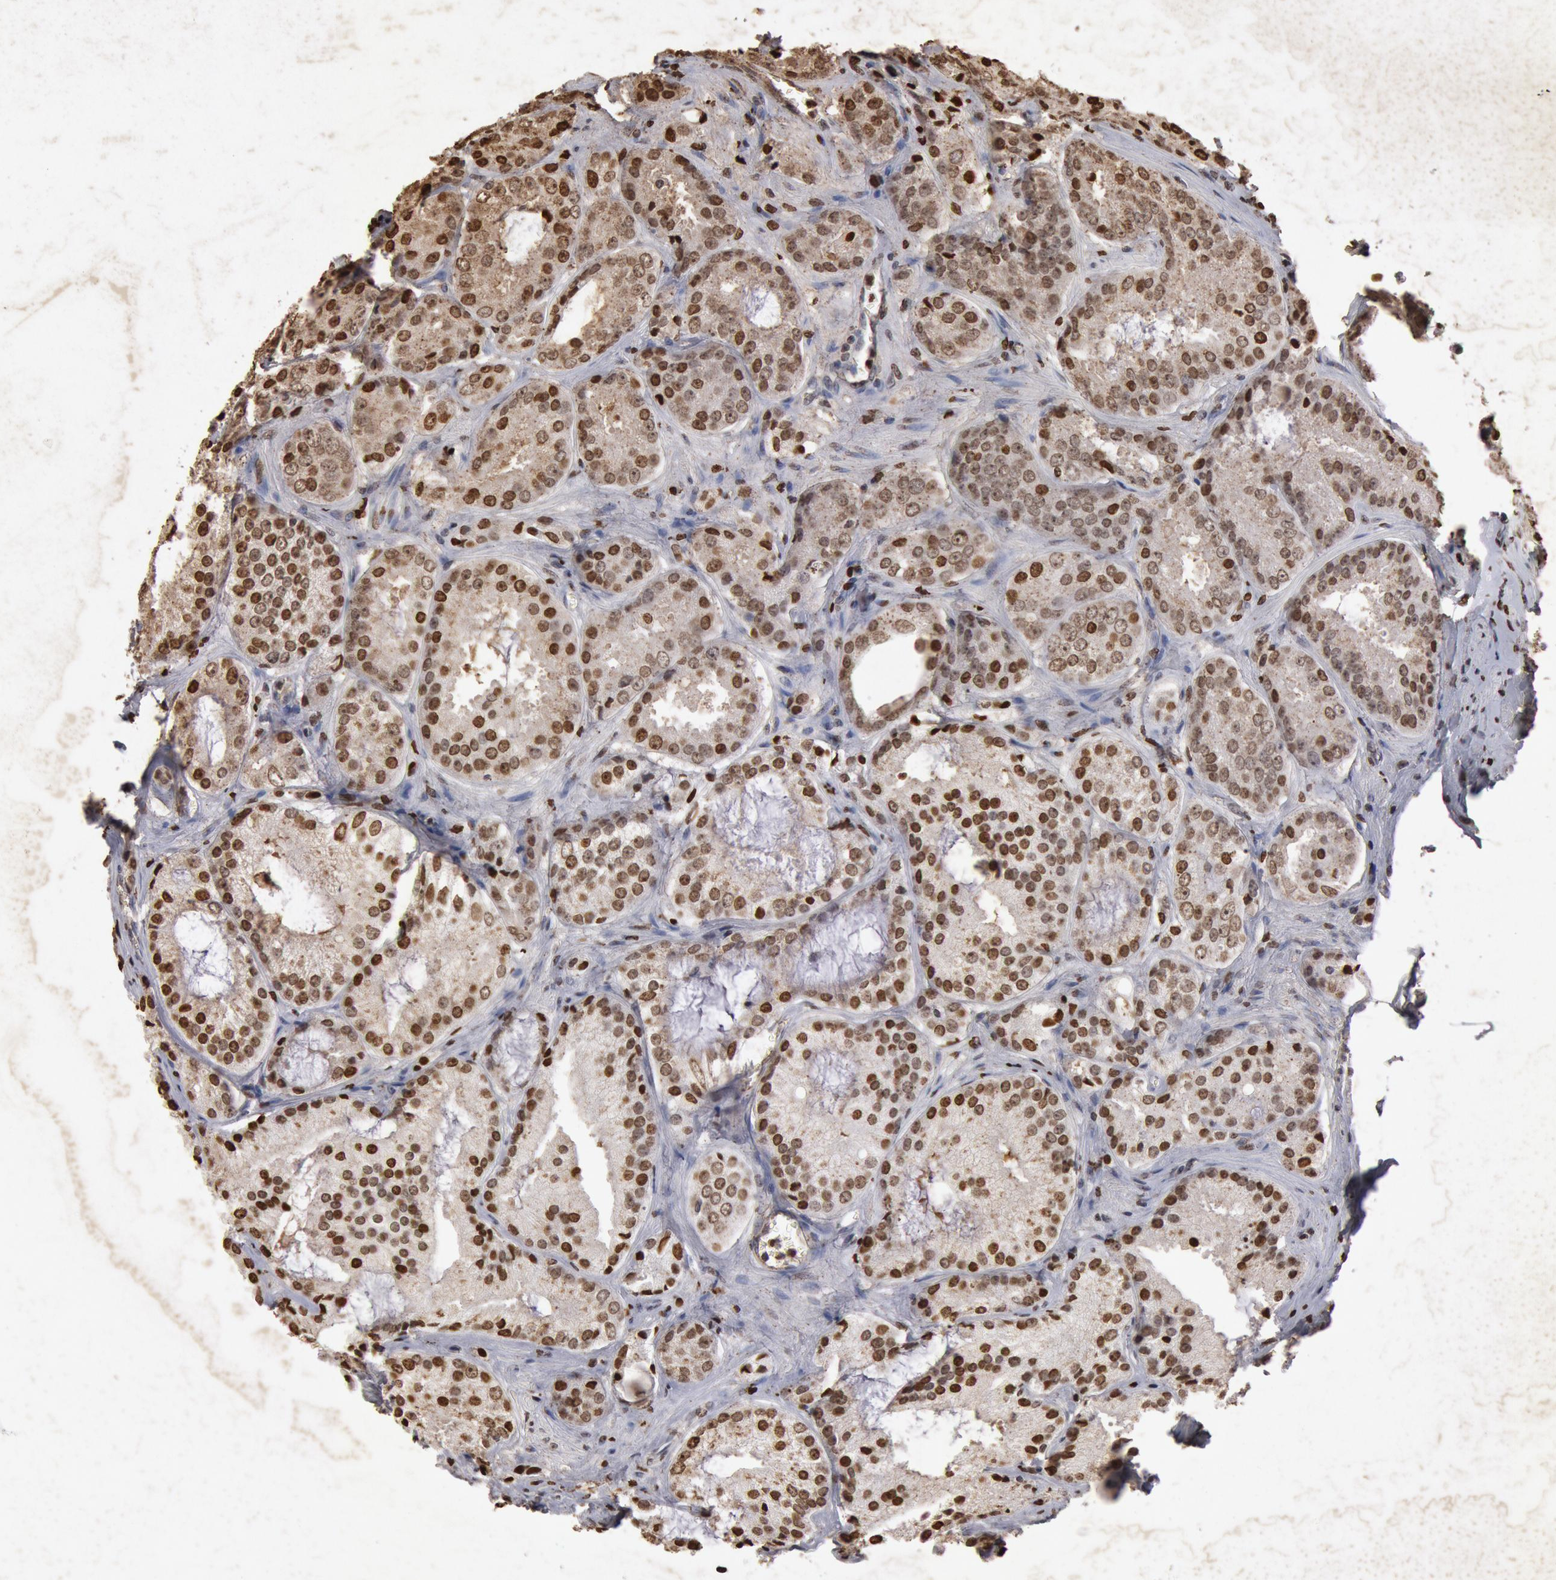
{"staining": {"intensity": "strong", "quantity": ">75%", "location": "nuclear"}, "tissue": "prostate cancer", "cell_type": "Tumor cells", "image_type": "cancer", "snomed": [{"axis": "morphology", "description": "Adenocarcinoma, Medium grade"}, {"axis": "topography", "description": "Prostate"}], "caption": "Immunohistochemistry (IHC) micrograph of neoplastic tissue: prostate cancer (medium-grade adenocarcinoma) stained using immunohistochemistry (IHC) exhibits high levels of strong protein expression localized specifically in the nuclear of tumor cells, appearing as a nuclear brown color.", "gene": "FOXA2", "patient": {"sex": "male", "age": 60}}